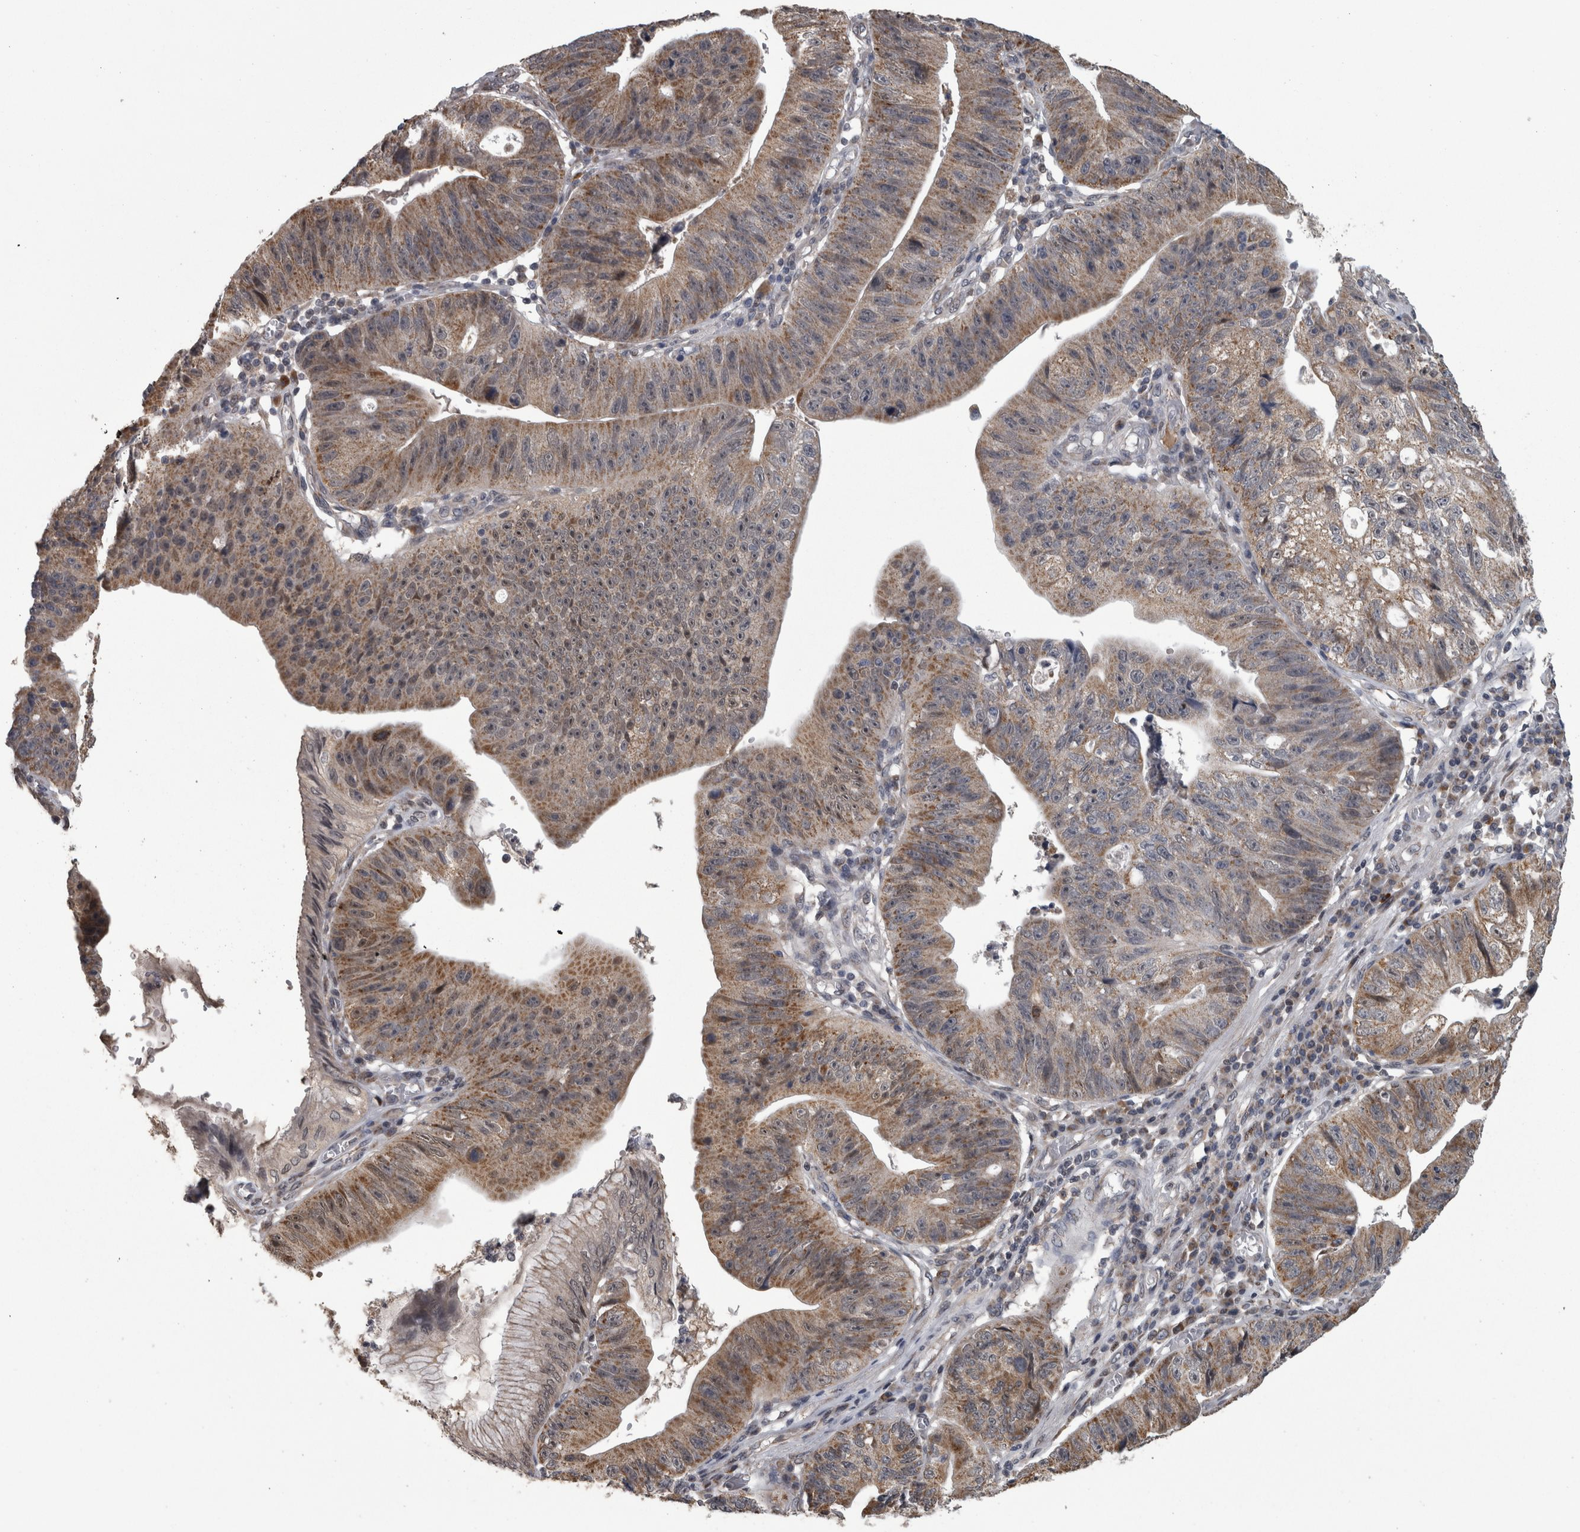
{"staining": {"intensity": "moderate", "quantity": "25%-75%", "location": "cytoplasmic/membranous"}, "tissue": "stomach cancer", "cell_type": "Tumor cells", "image_type": "cancer", "snomed": [{"axis": "morphology", "description": "Adenocarcinoma, NOS"}, {"axis": "topography", "description": "Stomach"}], "caption": "Protein analysis of stomach adenocarcinoma tissue shows moderate cytoplasmic/membranous positivity in approximately 25%-75% of tumor cells. The protein of interest is shown in brown color, while the nuclei are stained blue.", "gene": "DBT", "patient": {"sex": "male", "age": 59}}